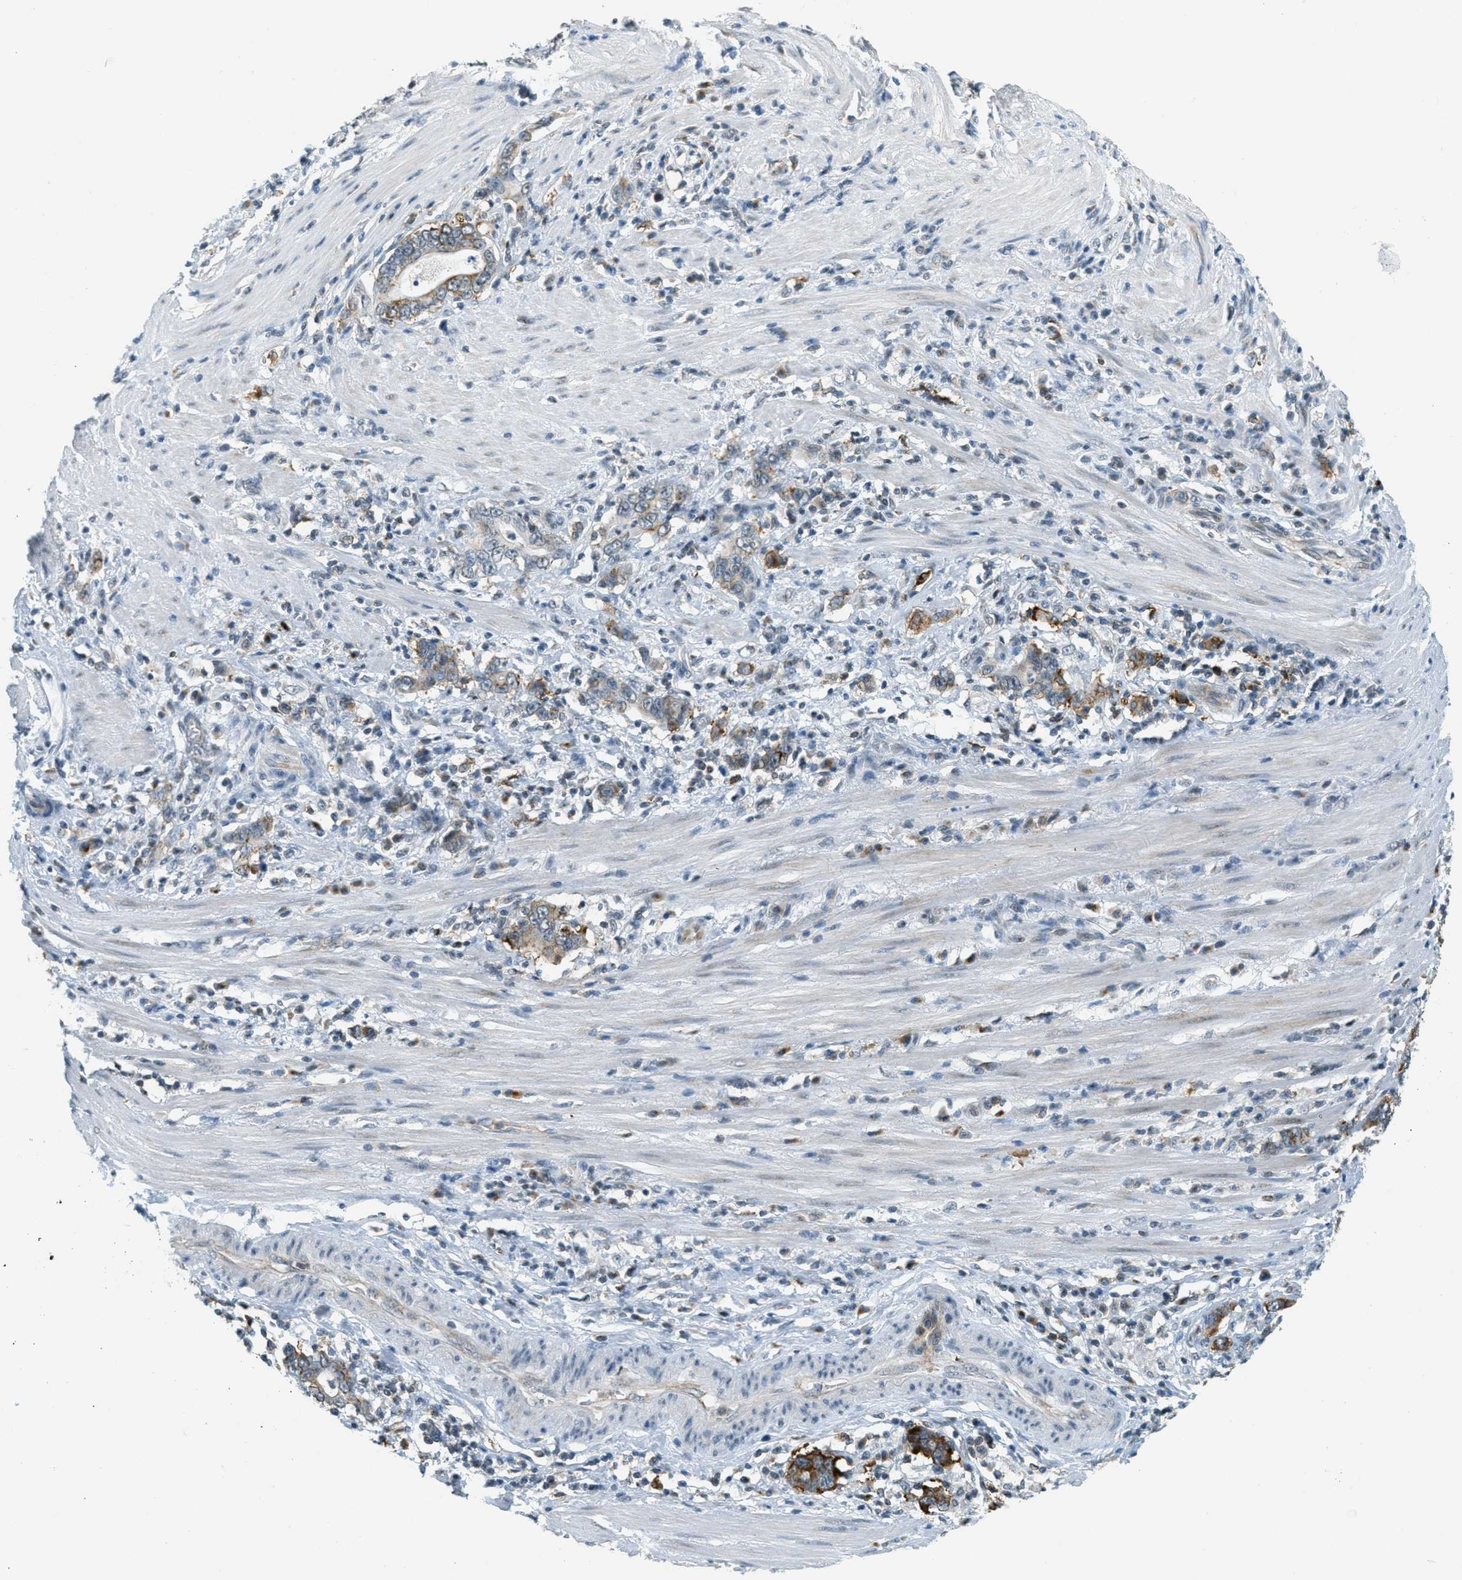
{"staining": {"intensity": "moderate", "quantity": ">75%", "location": "cytoplasmic/membranous"}, "tissue": "stomach cancer", "cell_type": "Tumor cells", "image_type": "cancer", "snomed": [{"axis": "morphology", "description": "Adenocarcinoma, NOS"}, {"axis": "topography", "description": "Stomach, lower"}], "caption": "Immunohistochemistry (IHC) micrograph of human stomach adenocarcinoma stained for a protein (brown), which displays medium levels of moderate cytoplasmic/membranous expression in approximately >75% of tumor cells.", "gene": "FYN", "patient": {"sex": "female", "age": 72}}